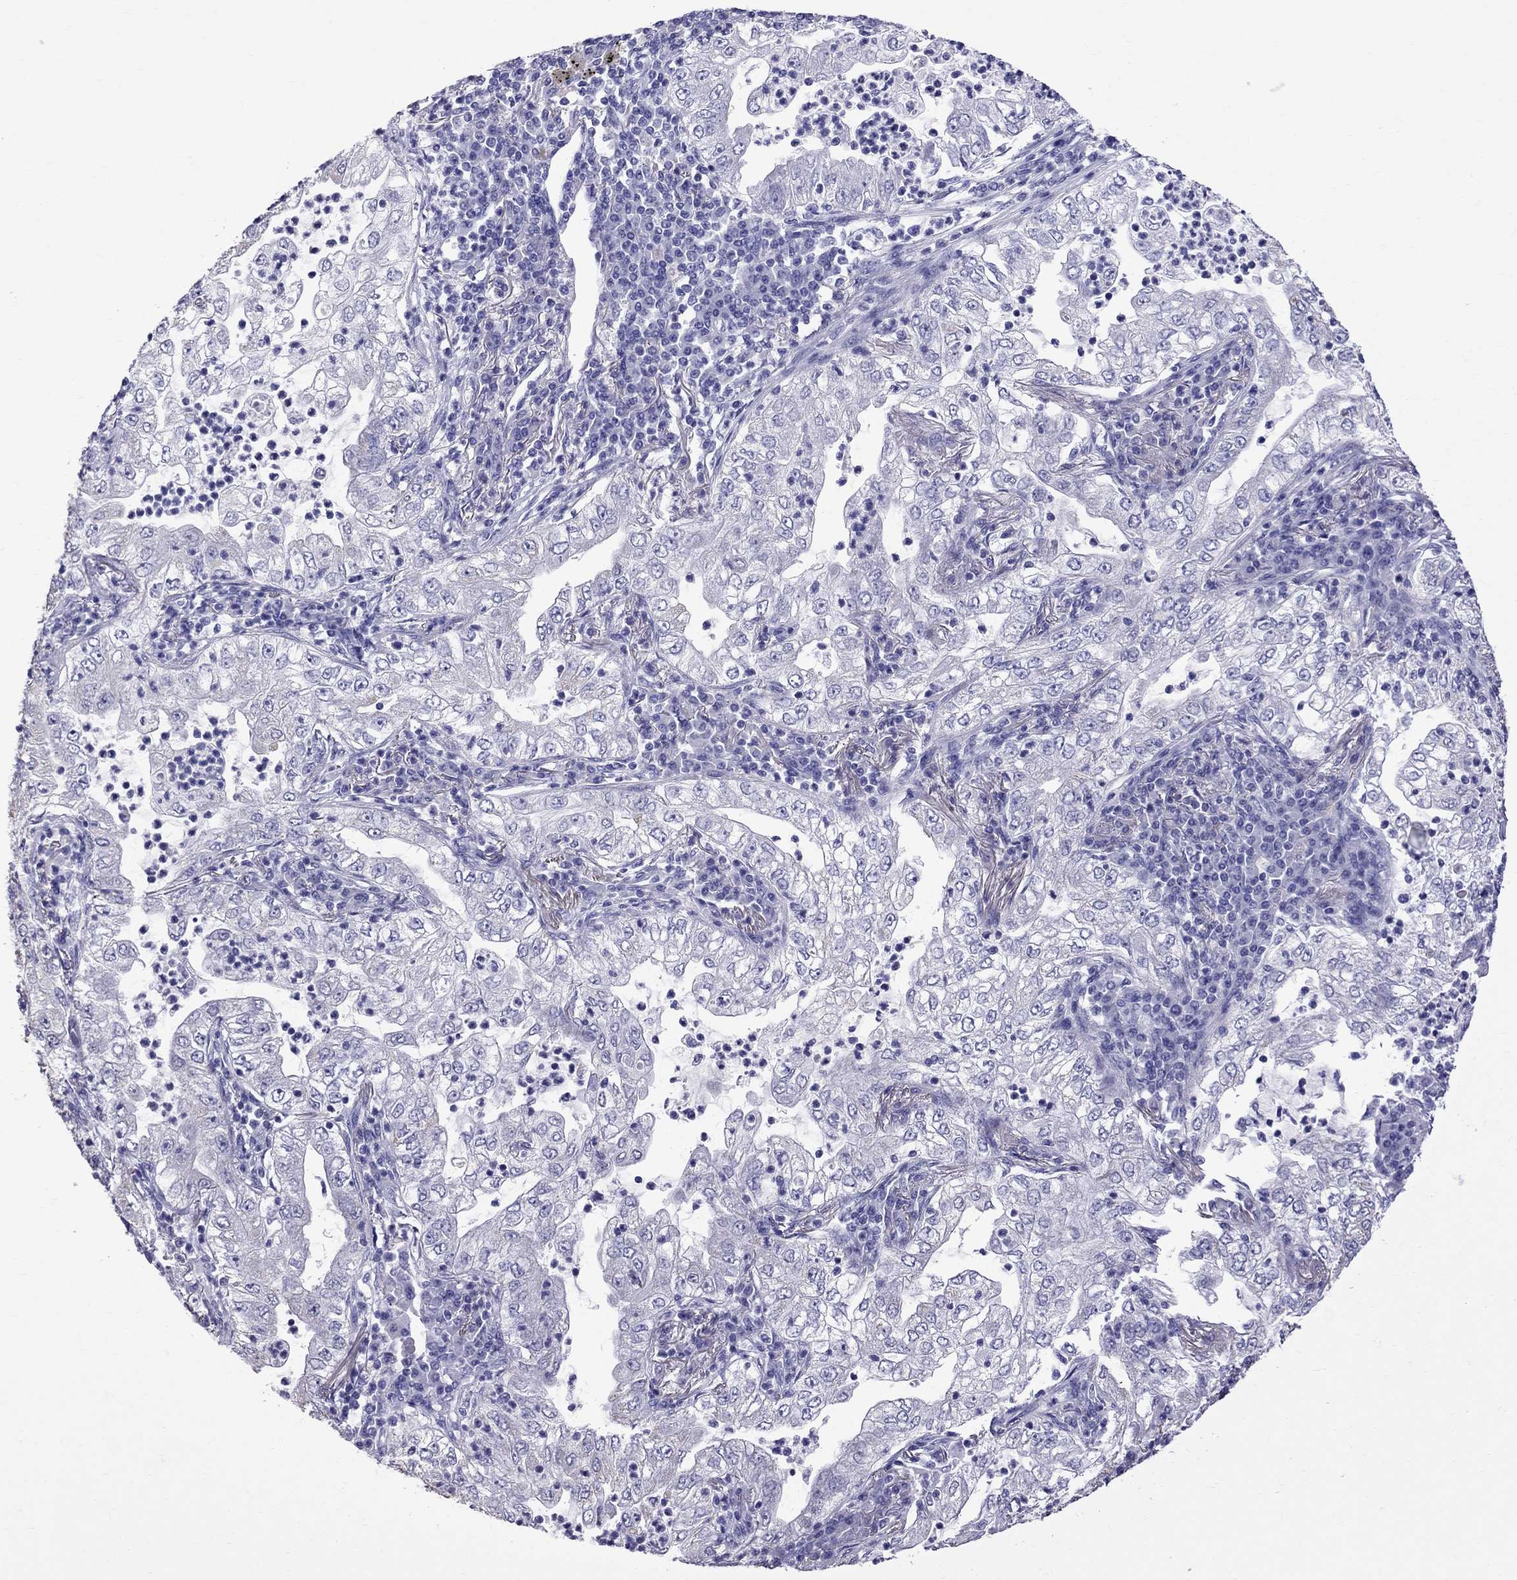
{"staining": {"intensity": "negative", "quantity": "none", "location": "none"}, "tissue": "lung cancer", "cell_type": "Tumor cells", "image_type": "cancer", "snomed": [{"axis": "morphology", "description": "Adenocarcinoma, NOS"}, {"axis": "topography", "description": "Lung"}], "caption": "DAB (3,3'-diaminobenzidine) immunohistochemical staining of adenocarcinoma (lung) exhibits no significant expression in tumor cells.", "gene": "TTLL13", "patient": {"sex": "female", "age": 73}}